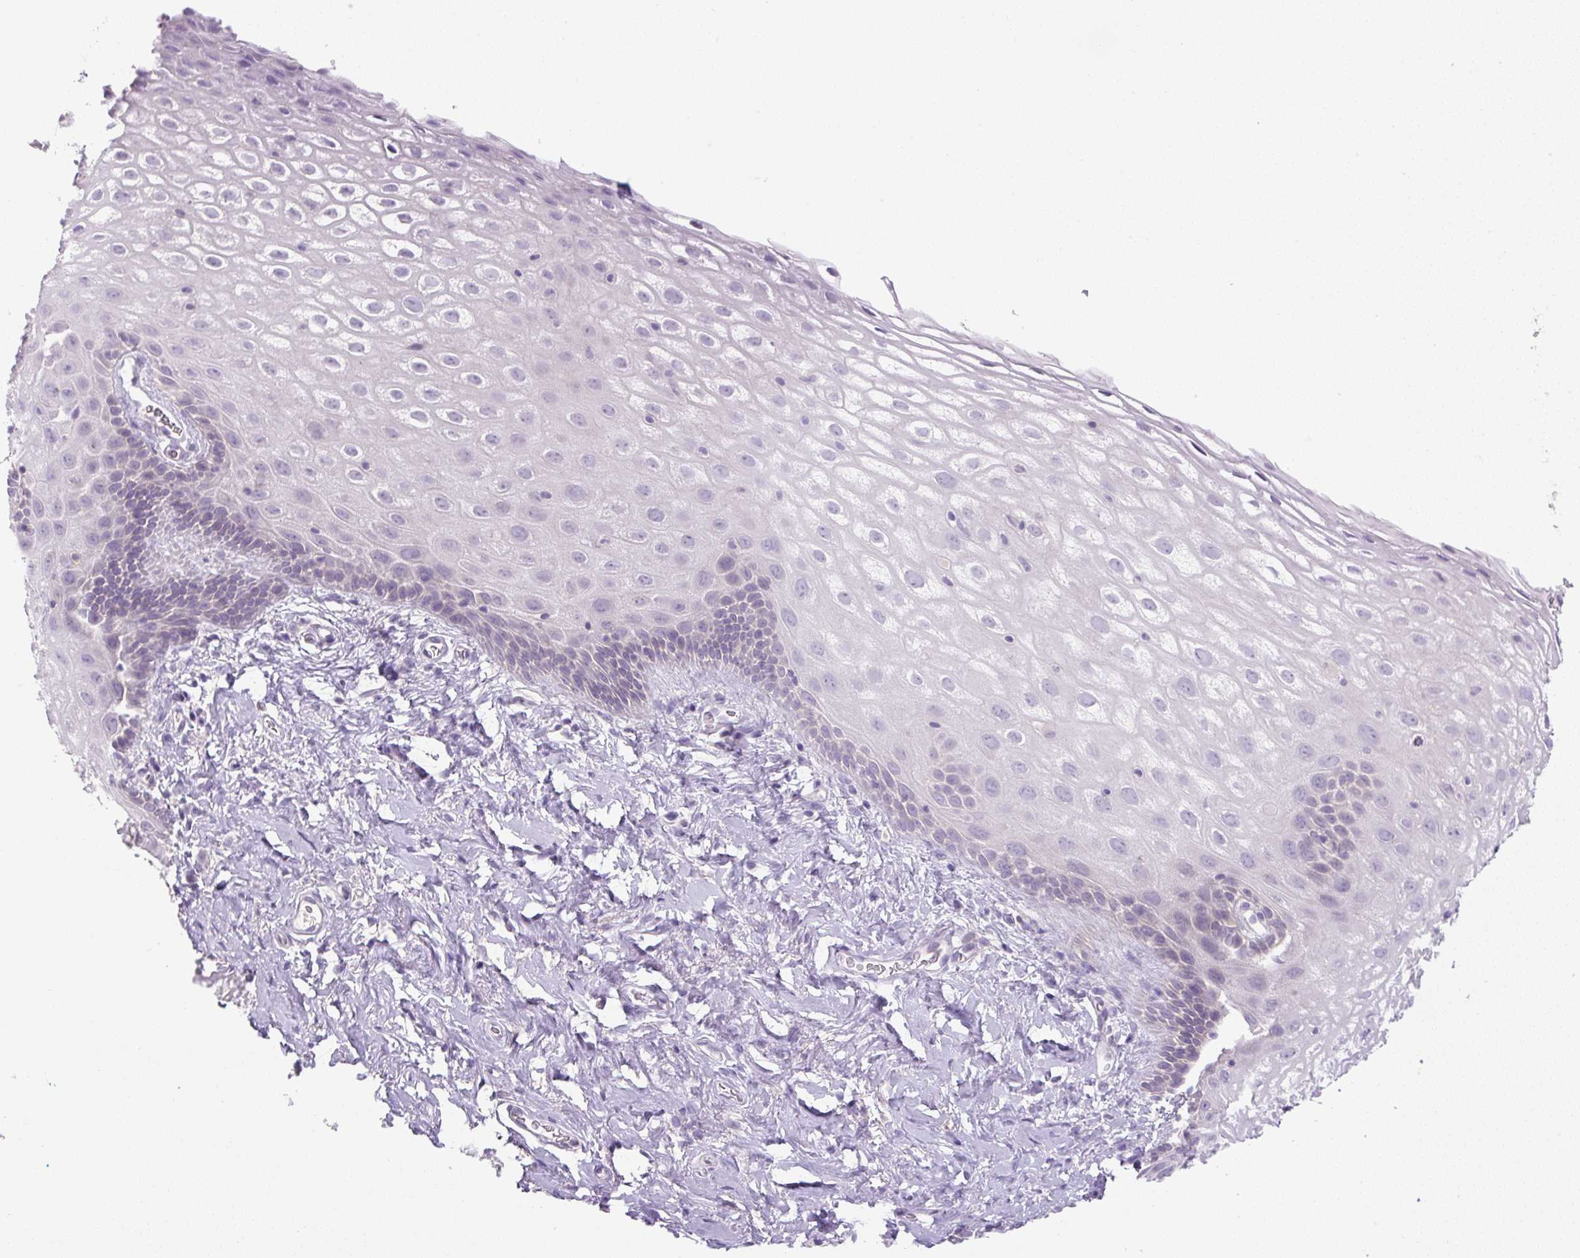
{"staining": {"intensity": "weak", "quantity": "<25%", "location": "cytoplasmic/membranous"}, "tissue": "vagina", "cell_type": "Squamous epithelial cells", "image_type": "normal", "snomed": [{"axis": "morphology", "description": "Normal tissue, NOS"}, {"axis": "morphology", "description": "Adenocarcinoma, NOS"}, {"axis": "topography", "description": "Rectum"}, {"axis": "topography", "description": "Vagina"}, {"axis": "topography", "description": "Peripheral nerve tissue"}], "caption": "Photomicrograph shows no significant protein staining in squamous epithelial cells of benign vagina. (DAB immunohistochemistry with hematoxylin counter stain).", "gene": "UBL3", "patient": {"sex": "female", "age": 71}}